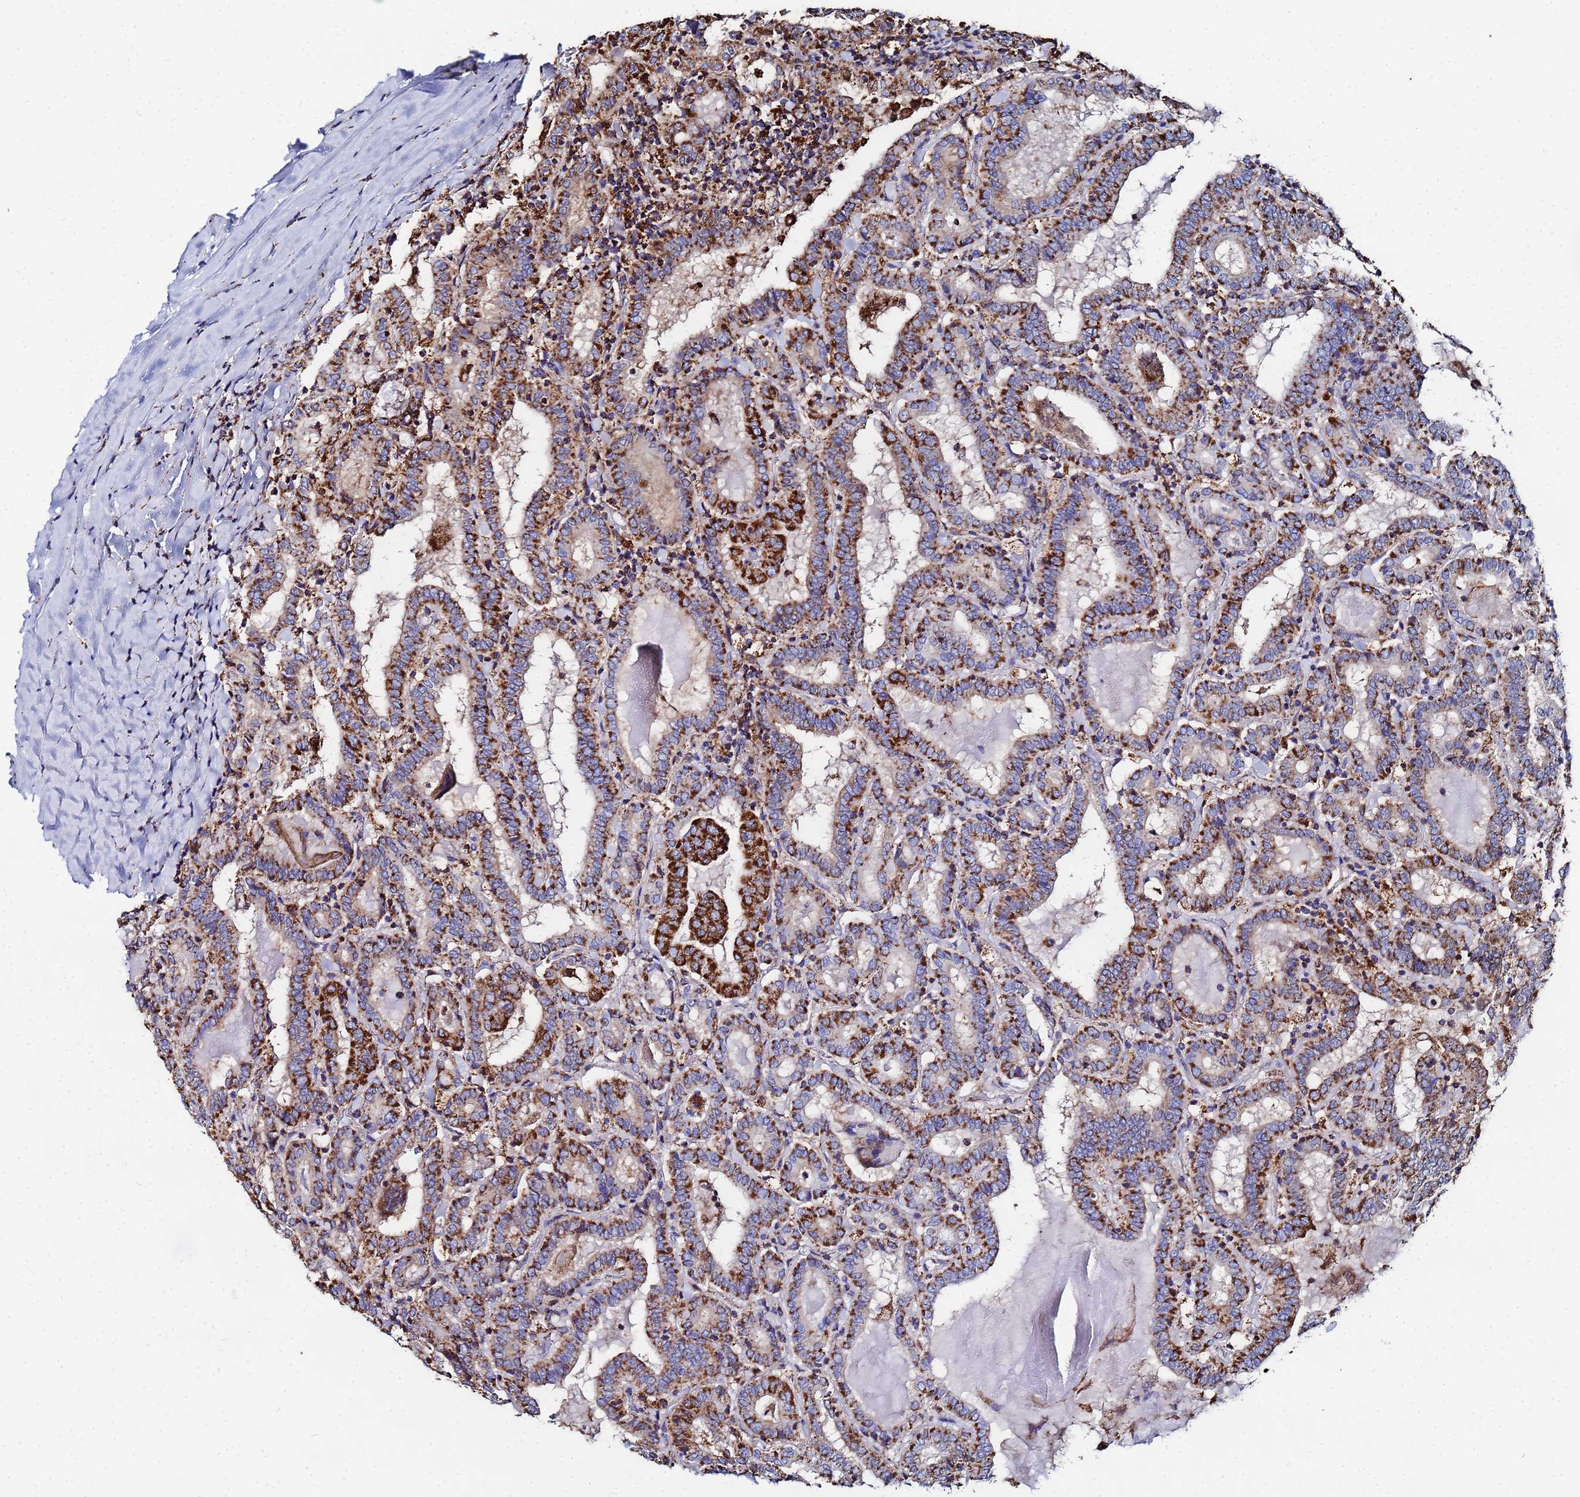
{"staining": {"intensity": "strong", "quantity": ">75%", "location": "cytoplasmic/membranous"}, "tissue": "thyroid cancer", "cell_type": "Tumor cells", "image_type": "cancer", "snomed": [{"axis": "morphology", "description": "Papillary adenocarcinoma, NOS"}, {"axis": "topography", "description": "Thyroid gland"}], "caption": "Strong cytoplasmic/membranous positivity for a protein is identified in approximately >75% of tumor cells of papillary adenocarcinoma (thyroid) using IHC.", "gene": "GLUD1", "patient": {"sex": "female", "age": 72}}